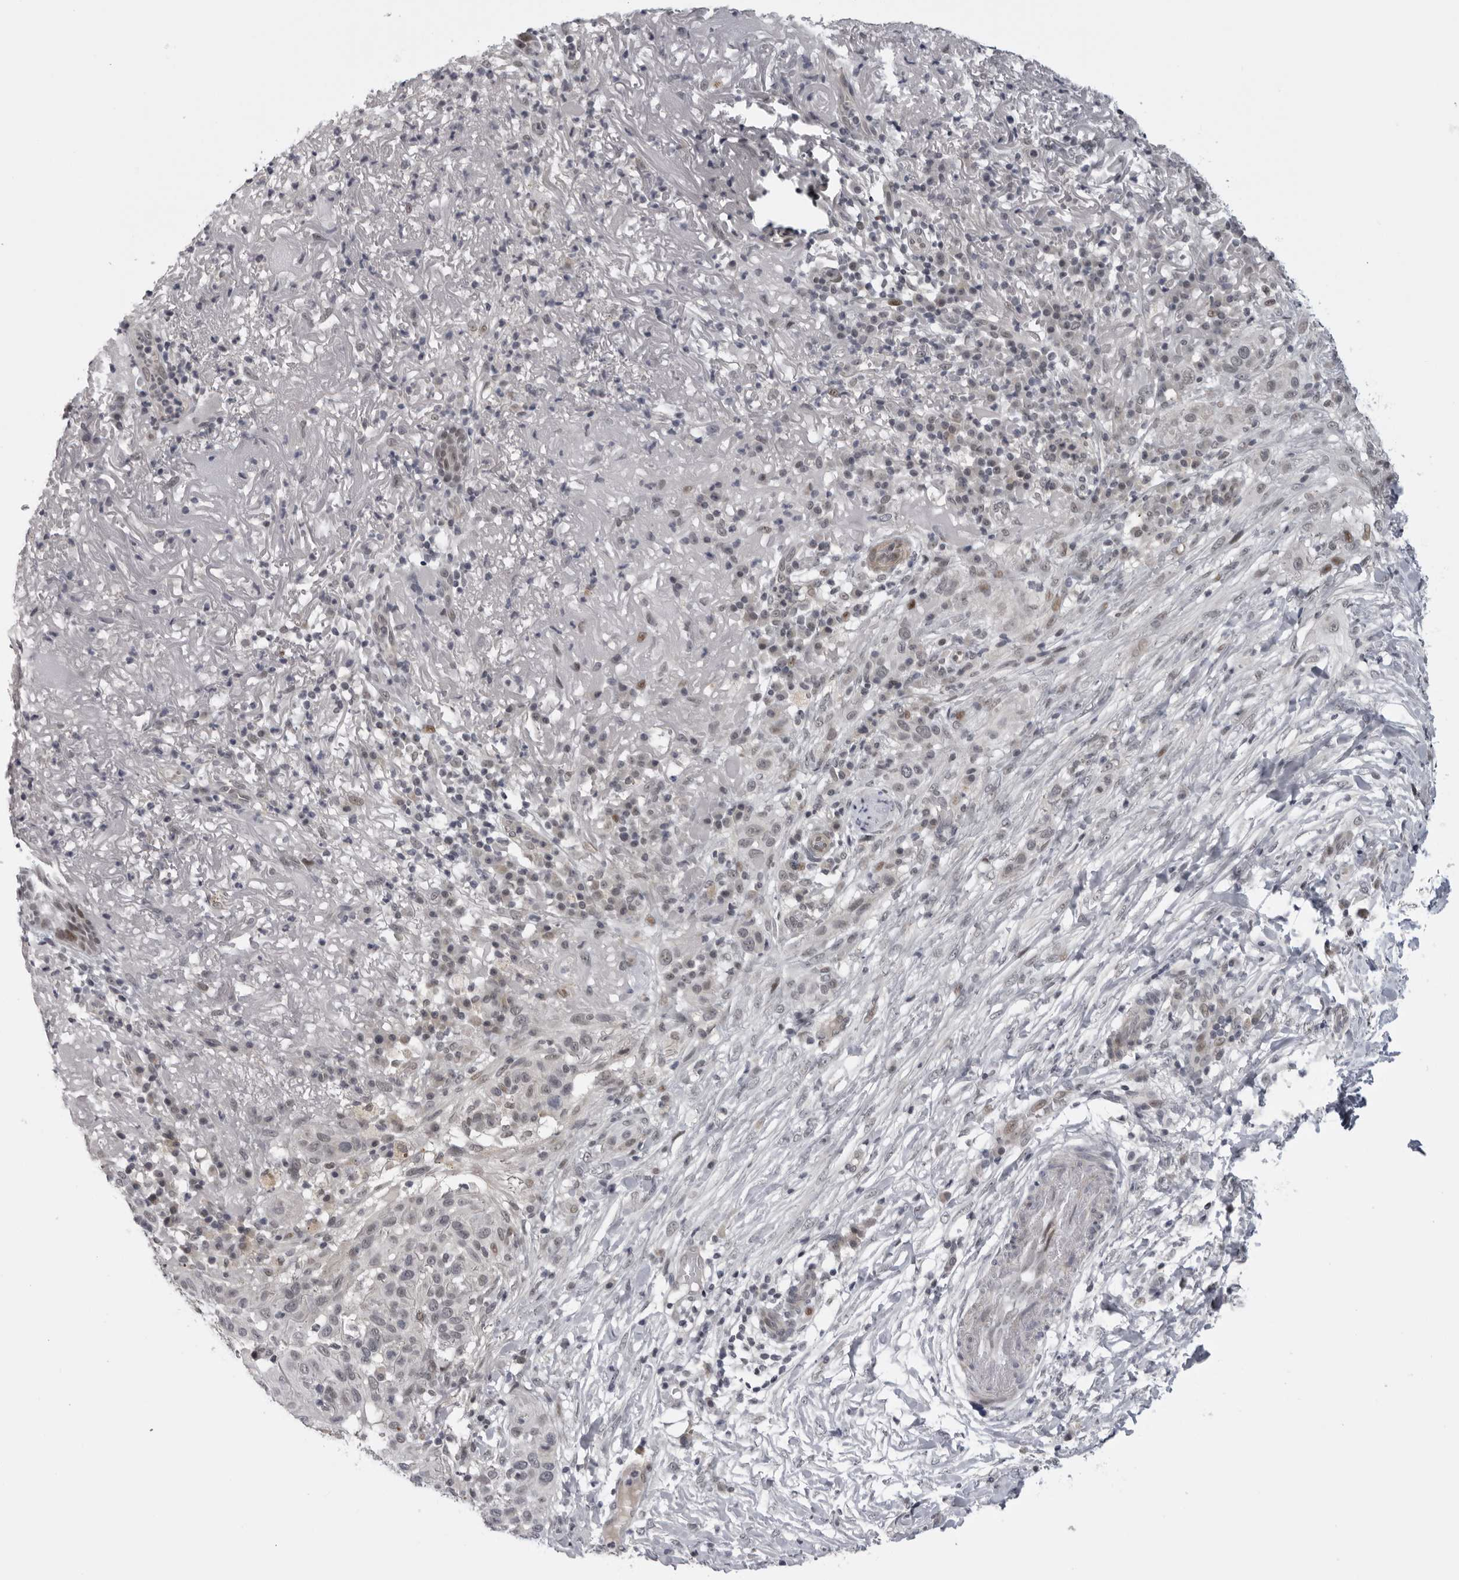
{"staining": {"intensity": "negative", "quantity": "none", "location": "none"}, "tissue": "skin cancer", "cell_type": "Tumor cells", "image_type": "cancer", "snomed": [{"axis": "morphology", "description": "Normal tissue, NOS"}, {"axis": "morphology", "description": "Squamous cell carcinoma, NOS"}, {"axis": "topography", "description": "Skin"}], "caption": "A high-resolution image shows IHC staining of squamous cell carcinoma (skin), which exhibits no significant positivity in tumor cells. (Brightfield microscopy of DAB (3,3'-diaminobenzidine) IHC at high magnification).", "gene": "ALPK2", "patient": {"sex": "female", "age": 96}}